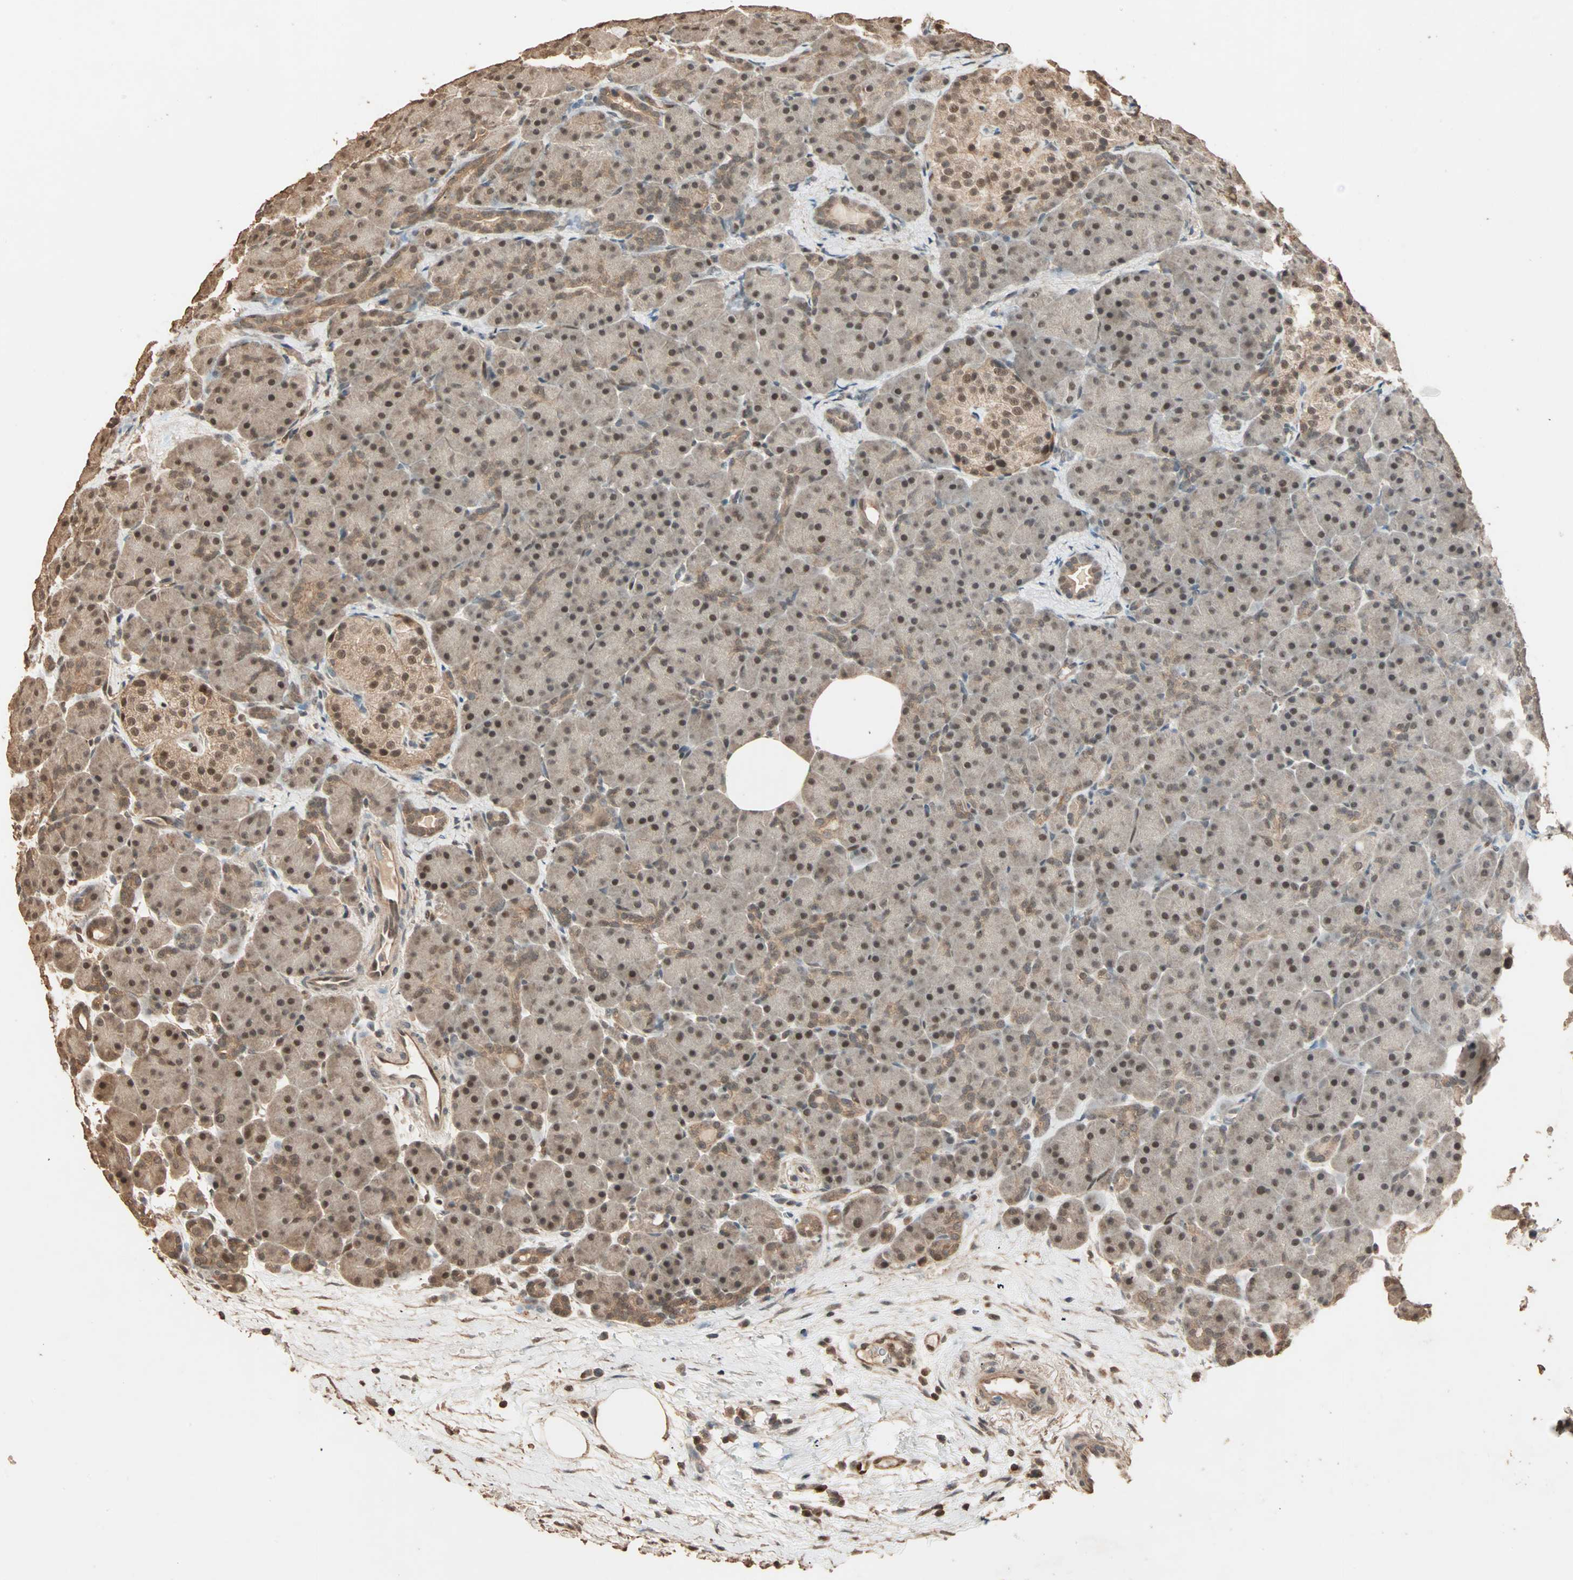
{"staining": {"intensity": "moderate", "quantity": ">75%", "location": "cytoplasmic/membranous,nuclear"}, "tissue": "pancreas", "cell_type": "Exocrine glandular cells", "image_type": "normal", "snomed": [{"axis": "morphology", "description": "Normal tissue, NOS"}, {"axis": "topography", "description": "Pancreas"}], "caption": "A histopathology image of human pancreas stained for a protein shows moderate cytoplasmic/membranous,nuclear brown staining in exocrine glandular cells.", "gene": "ZBTB33", "patient": {"sex": "male", "age": 66}}